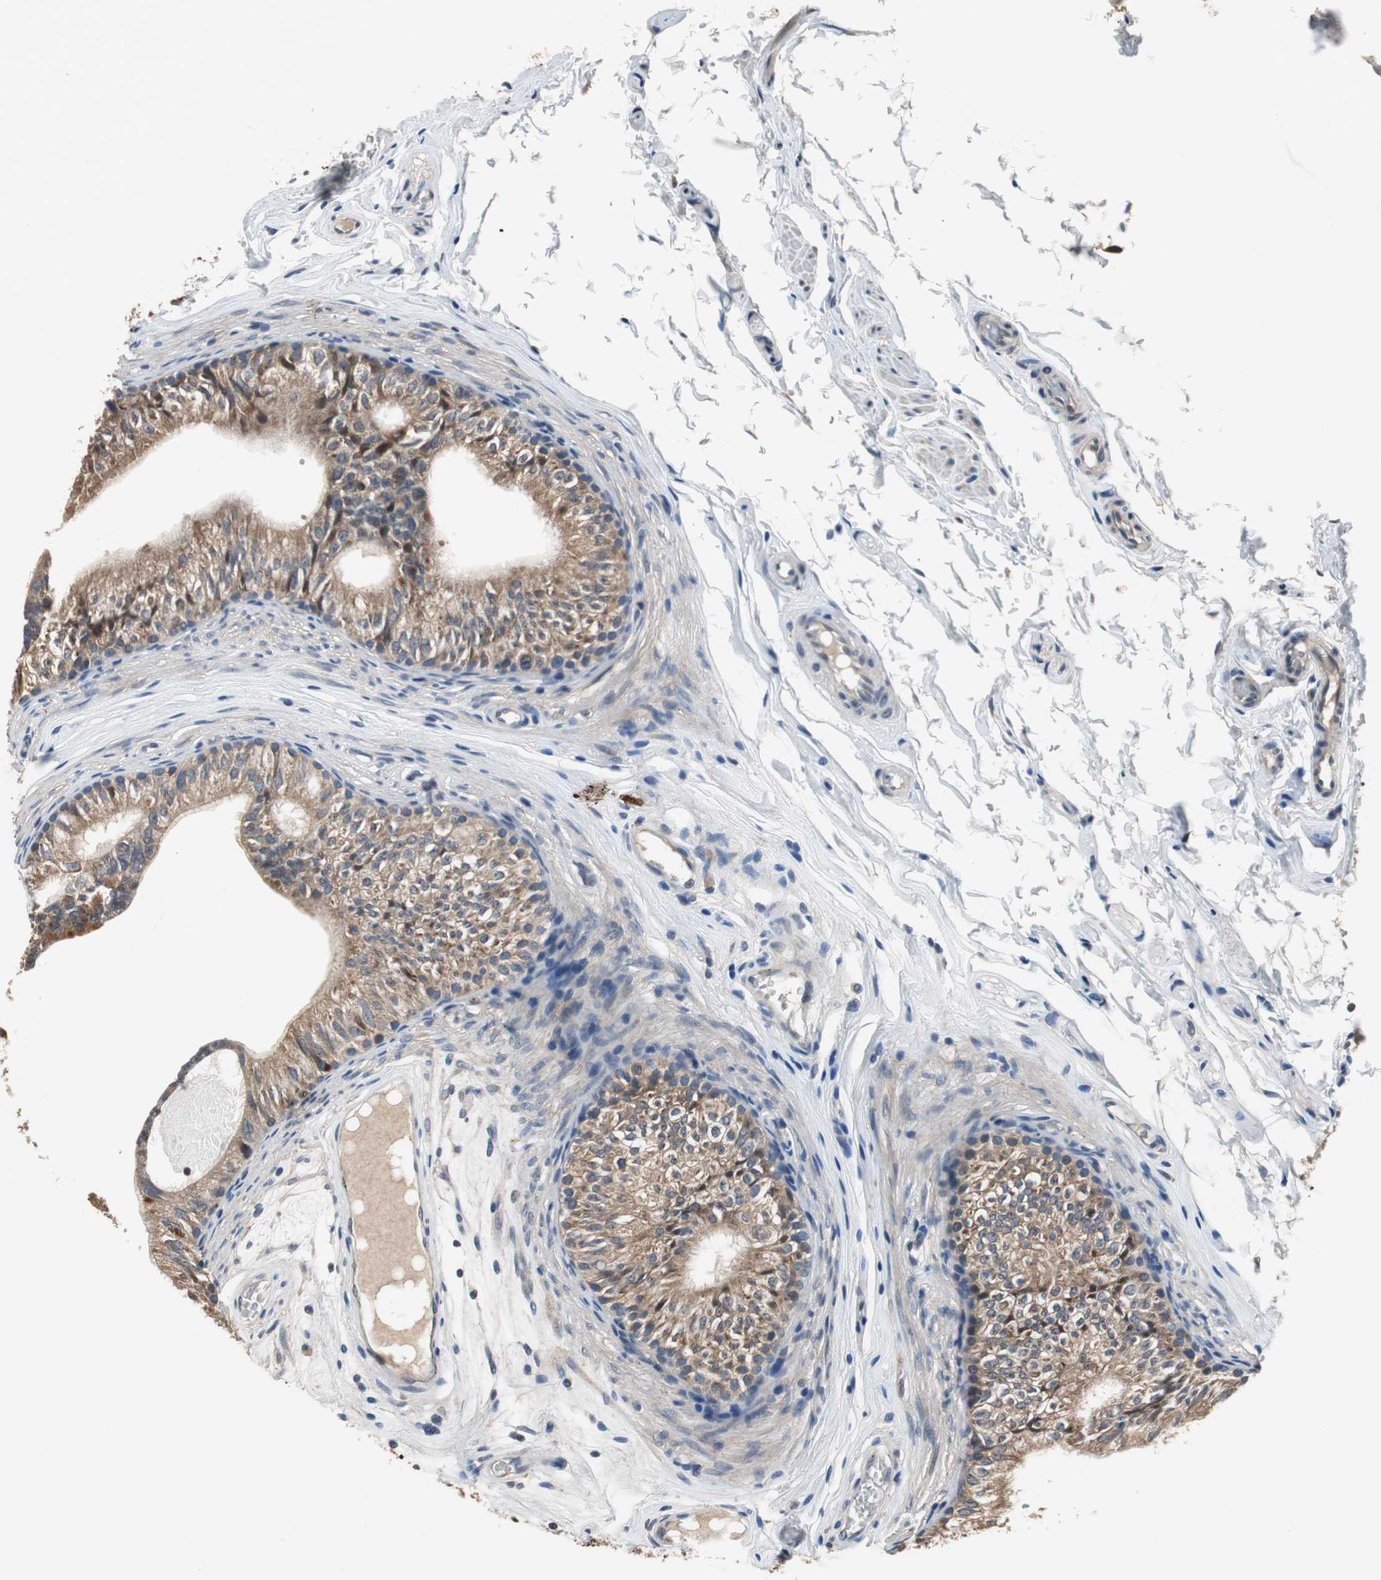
{"staining": {"intensity": "moderate", "quantity": ">75%", "location": "cytoplasmic/membranous"}, "tissue": "epididymis", "cell_type": "Glandular cells", "image_type": "normal", "snomed": [{"axis": "morphology", "description": "Normal tissue, NOS"}, {"axis": "topography", "description": "Testis"}, {"axis": "topography", "description": "Epididymis"}], "caption": "Immunohistochemical staining of unremarkable human epididymis displays moderate cytoplasmic/membranous protein positivity in about >75% of glandular cells. (DAB IHC, brown staining for protein, blue staining for nuclei).", "gene": "PI4KB", "patient": {"sex": "male", "age": 36}}